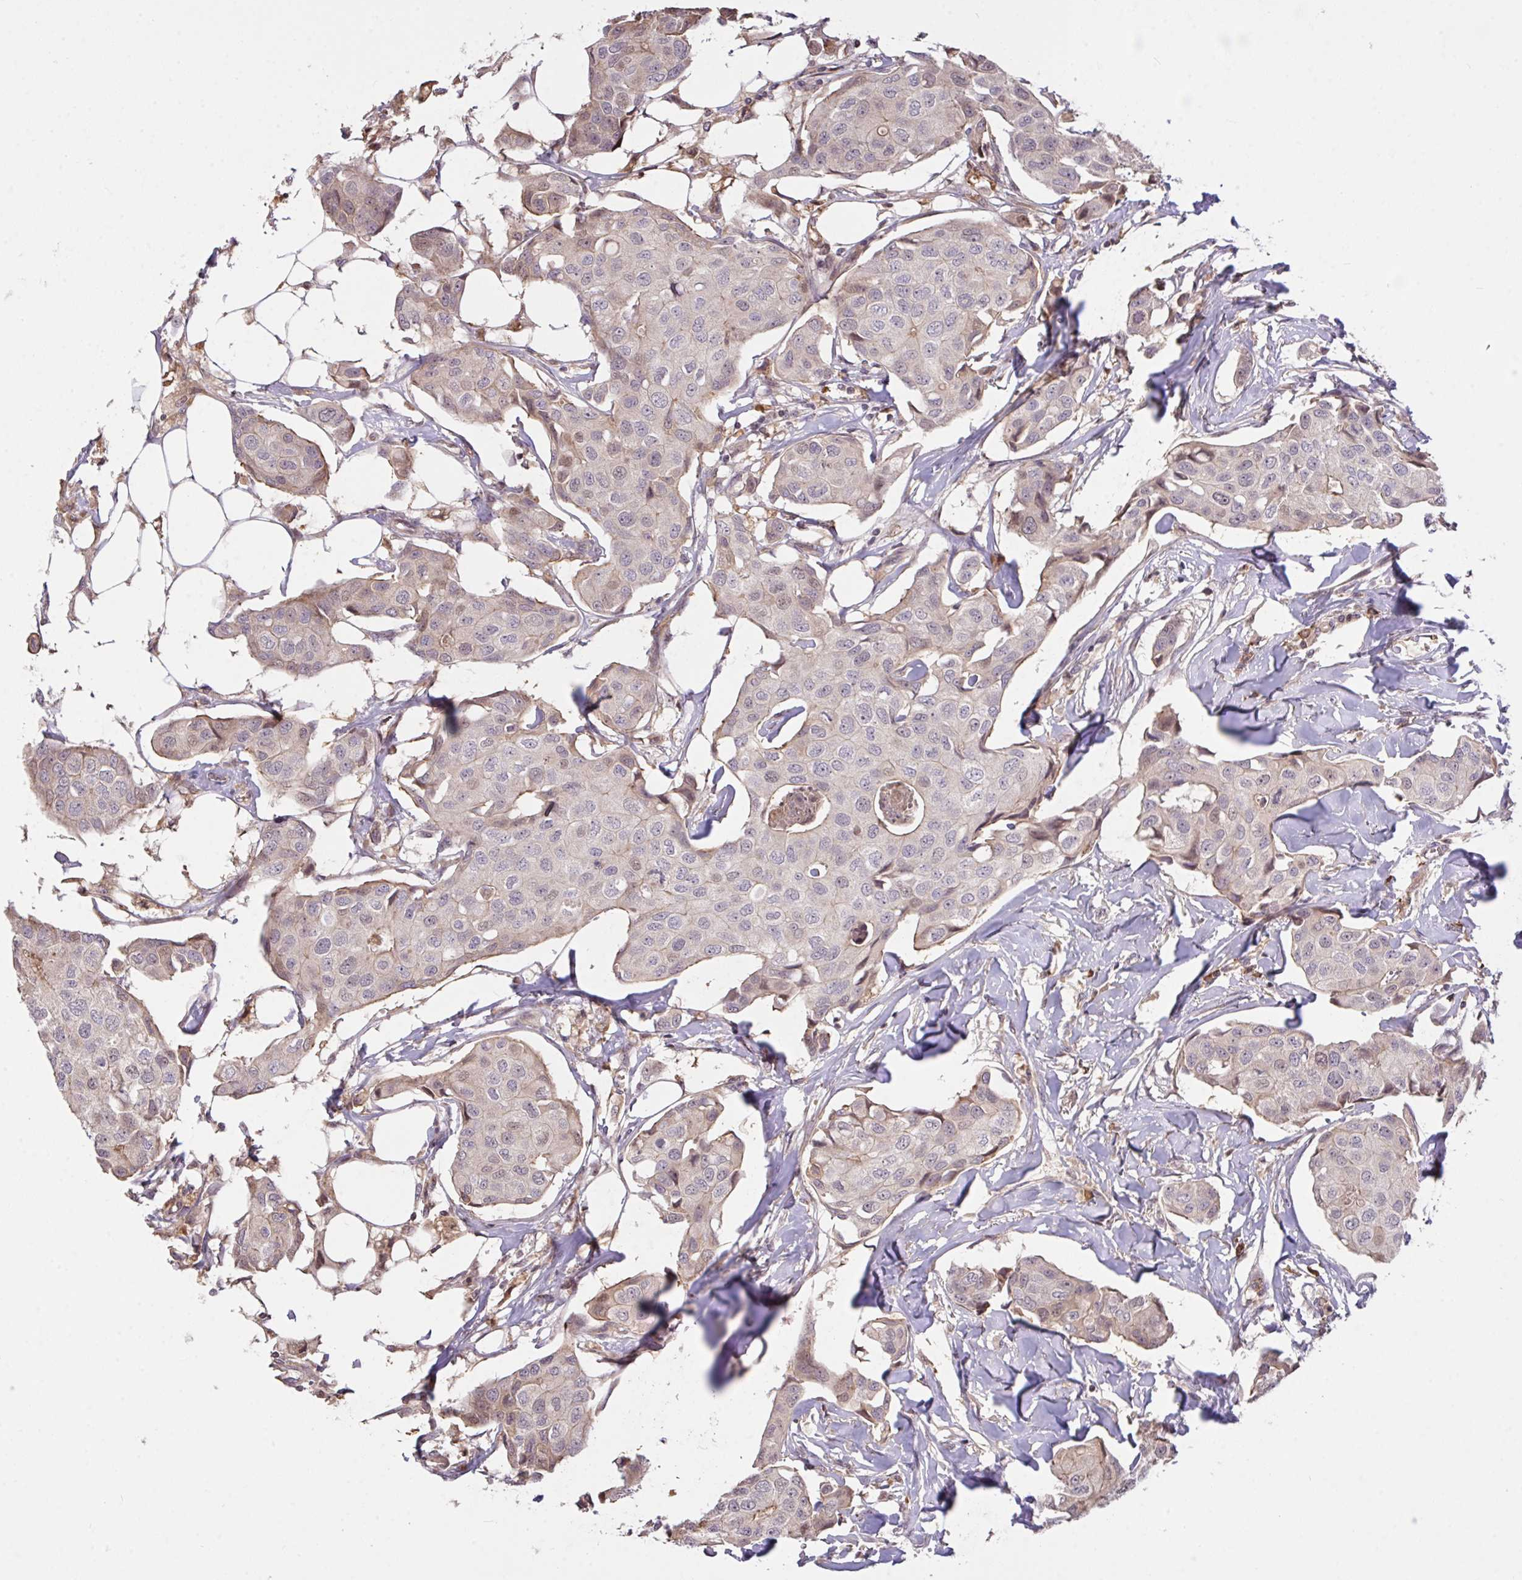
{"staining": {"intensity": "negative", "quantity": "none", "location": "none"}, "tissue": "breast cancer", "cell_type": "Tumor cells", "image_type": "cancer", "snomed": [{"axis": "morphology", "description": "Duct carcinoma"}, {"axis": "topography", "description": "Breast"}, {"axis": "topography", "description": "Lymph node"}], "caption": "High power microscopy photomicrograph of an immunohistochemistry histopathology image of intraductal carcinoma (breast), revealing no significant positivity in tumor cells.", "gene": "FCER1A", "patient": {"sex": "female", "age": 80}}